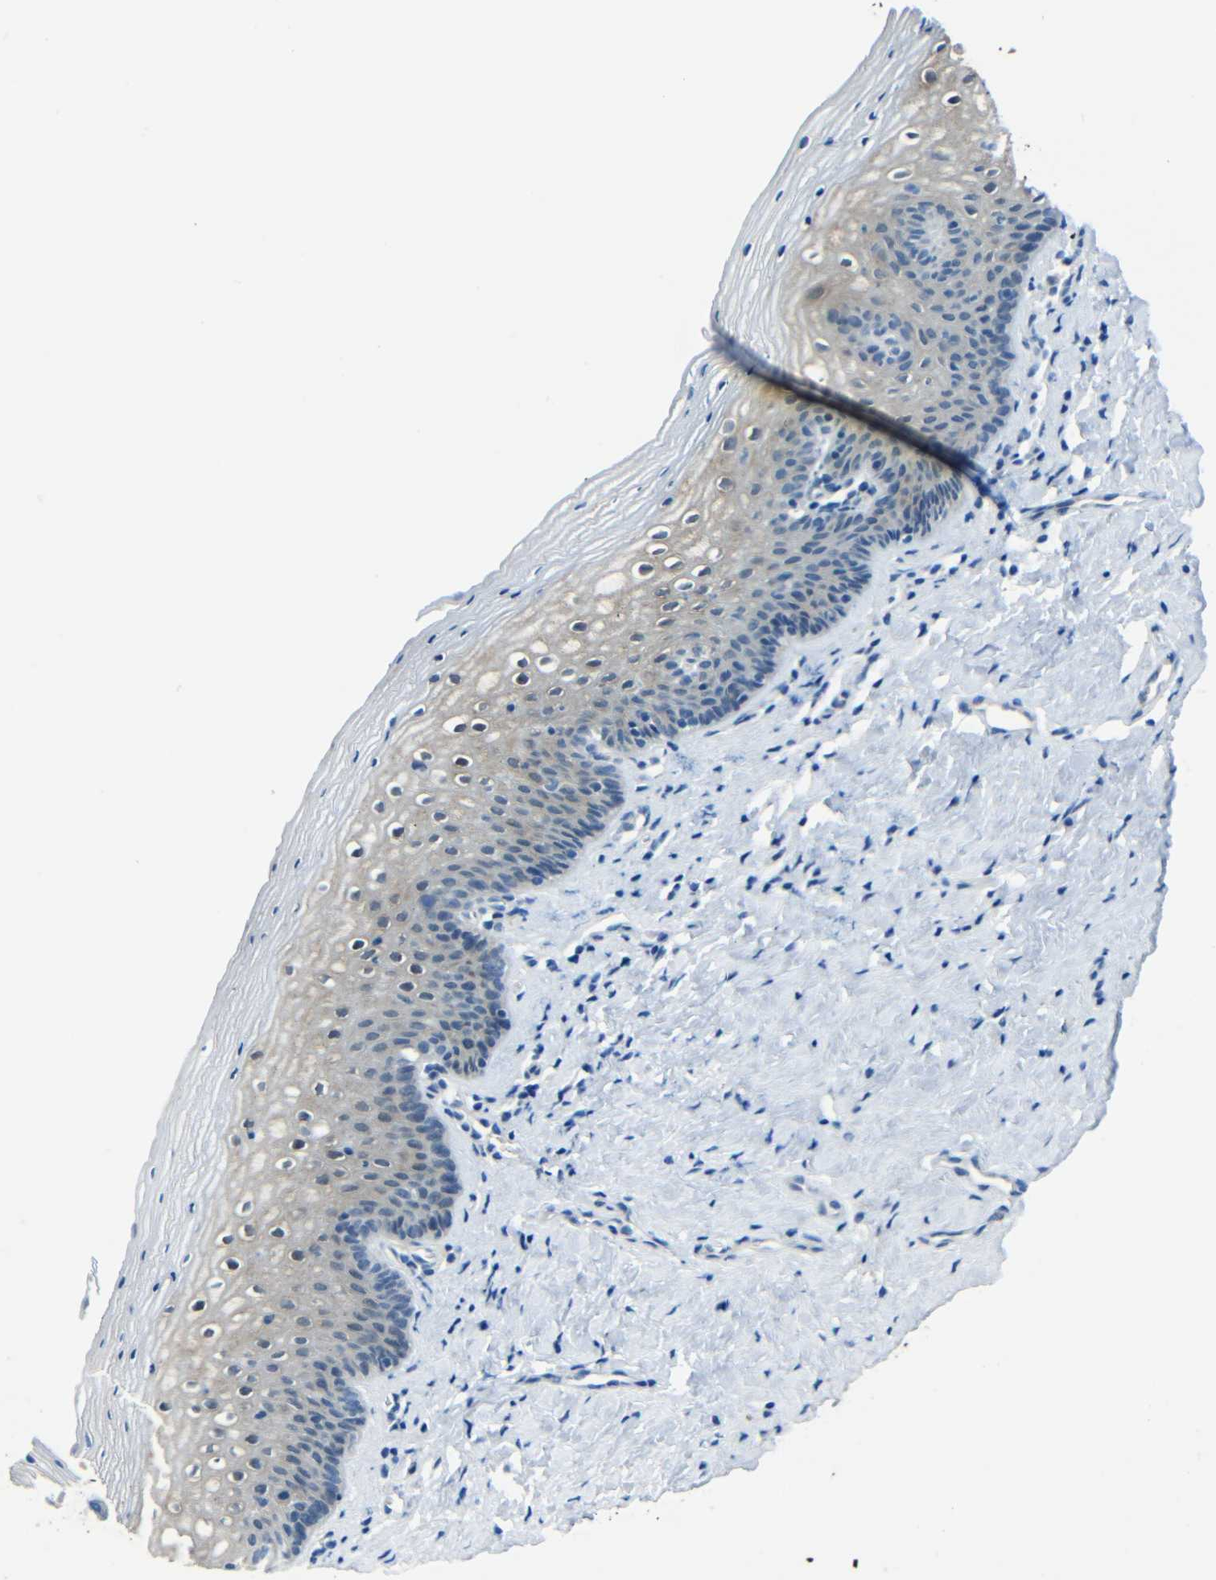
{"staining": {"intensity": "weak", "quantity": ">75%", "location": "cytoplasmic/membranous"}, "tissue": "vagina", "cell_type": "Squamous epithelial cells", "image_type": "normal", "snomed": [{"axis": "morphology", "description": "Normal tissue, NOS"}, {"axis": "topography", "description": "Vagina"}], "caption": "Vagina stained with immunohistochemistry (IHC) shows weak cytoplasmic/membranous positivity in approximately >75% of squamous epithelial cells. (DAB IHC with brightfield microscopy, high magnification).", "gene": "ANKRD22", "patient": {"sex": "female", "age": 46}}